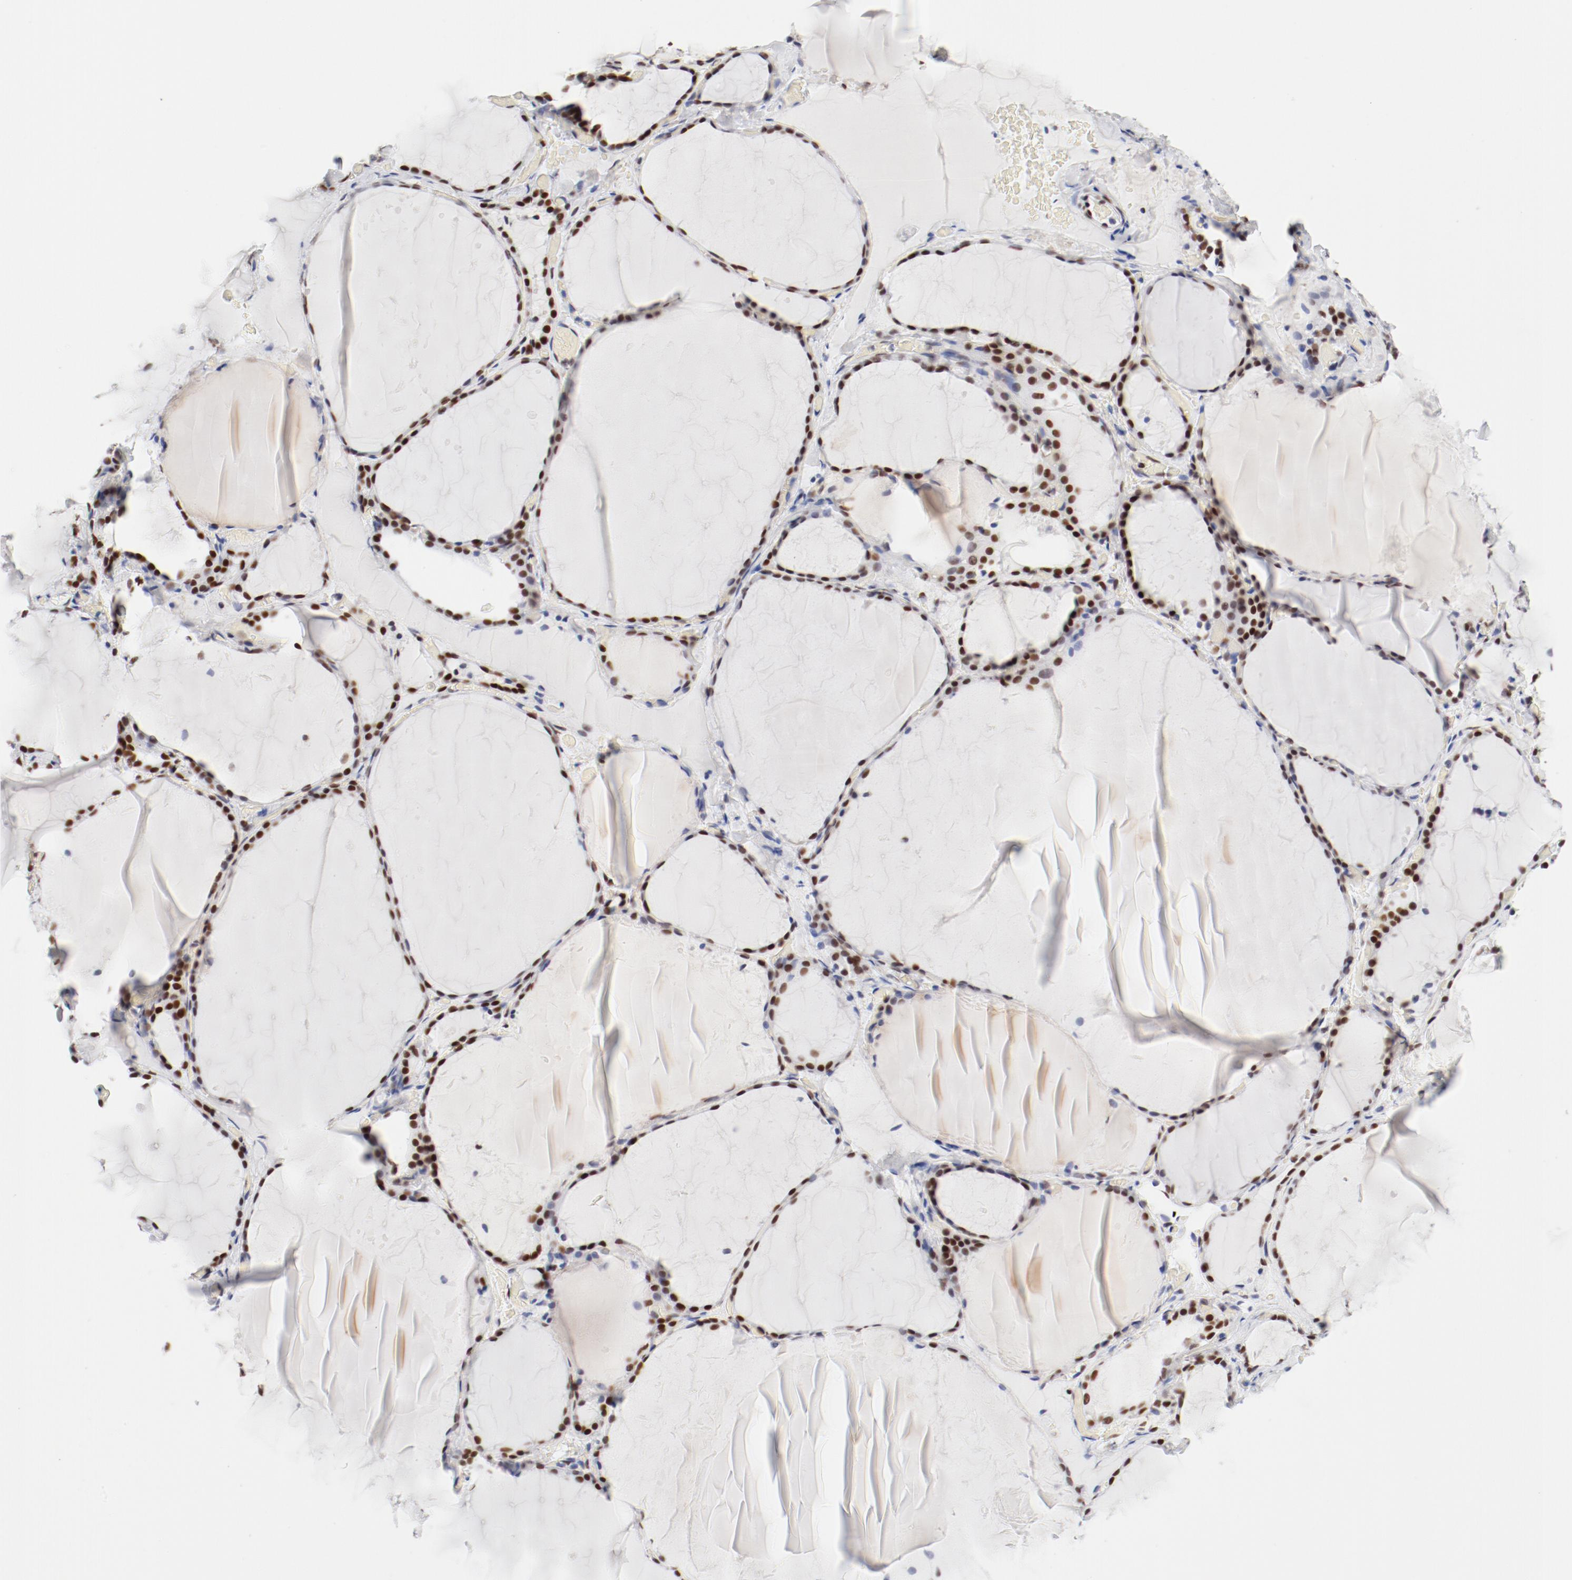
{"staining": {"intensity": "strong", "quantity": ">75%", "location": "nuclear"}, "tissue": "thyroid gland", "cell_type": "Glandular cells", "image_type": "normal", "snomed": [{"axis": "morphology", "description": "Normal tissue, NOS"}, {"axis": "topography", "description": "Thyroid gland"}], "caption": "Immunohistochemical staining of benign human thyroid gland reveals strong nuclear protein expression in approximately >75% of glandular cells. The protein is stained brown, and the nuclei are stained in blue (DAB IHC with brightfield microscopy, high magnification).", "gene": "ATF2", "patient": {"sex": "female", "age": 22}}